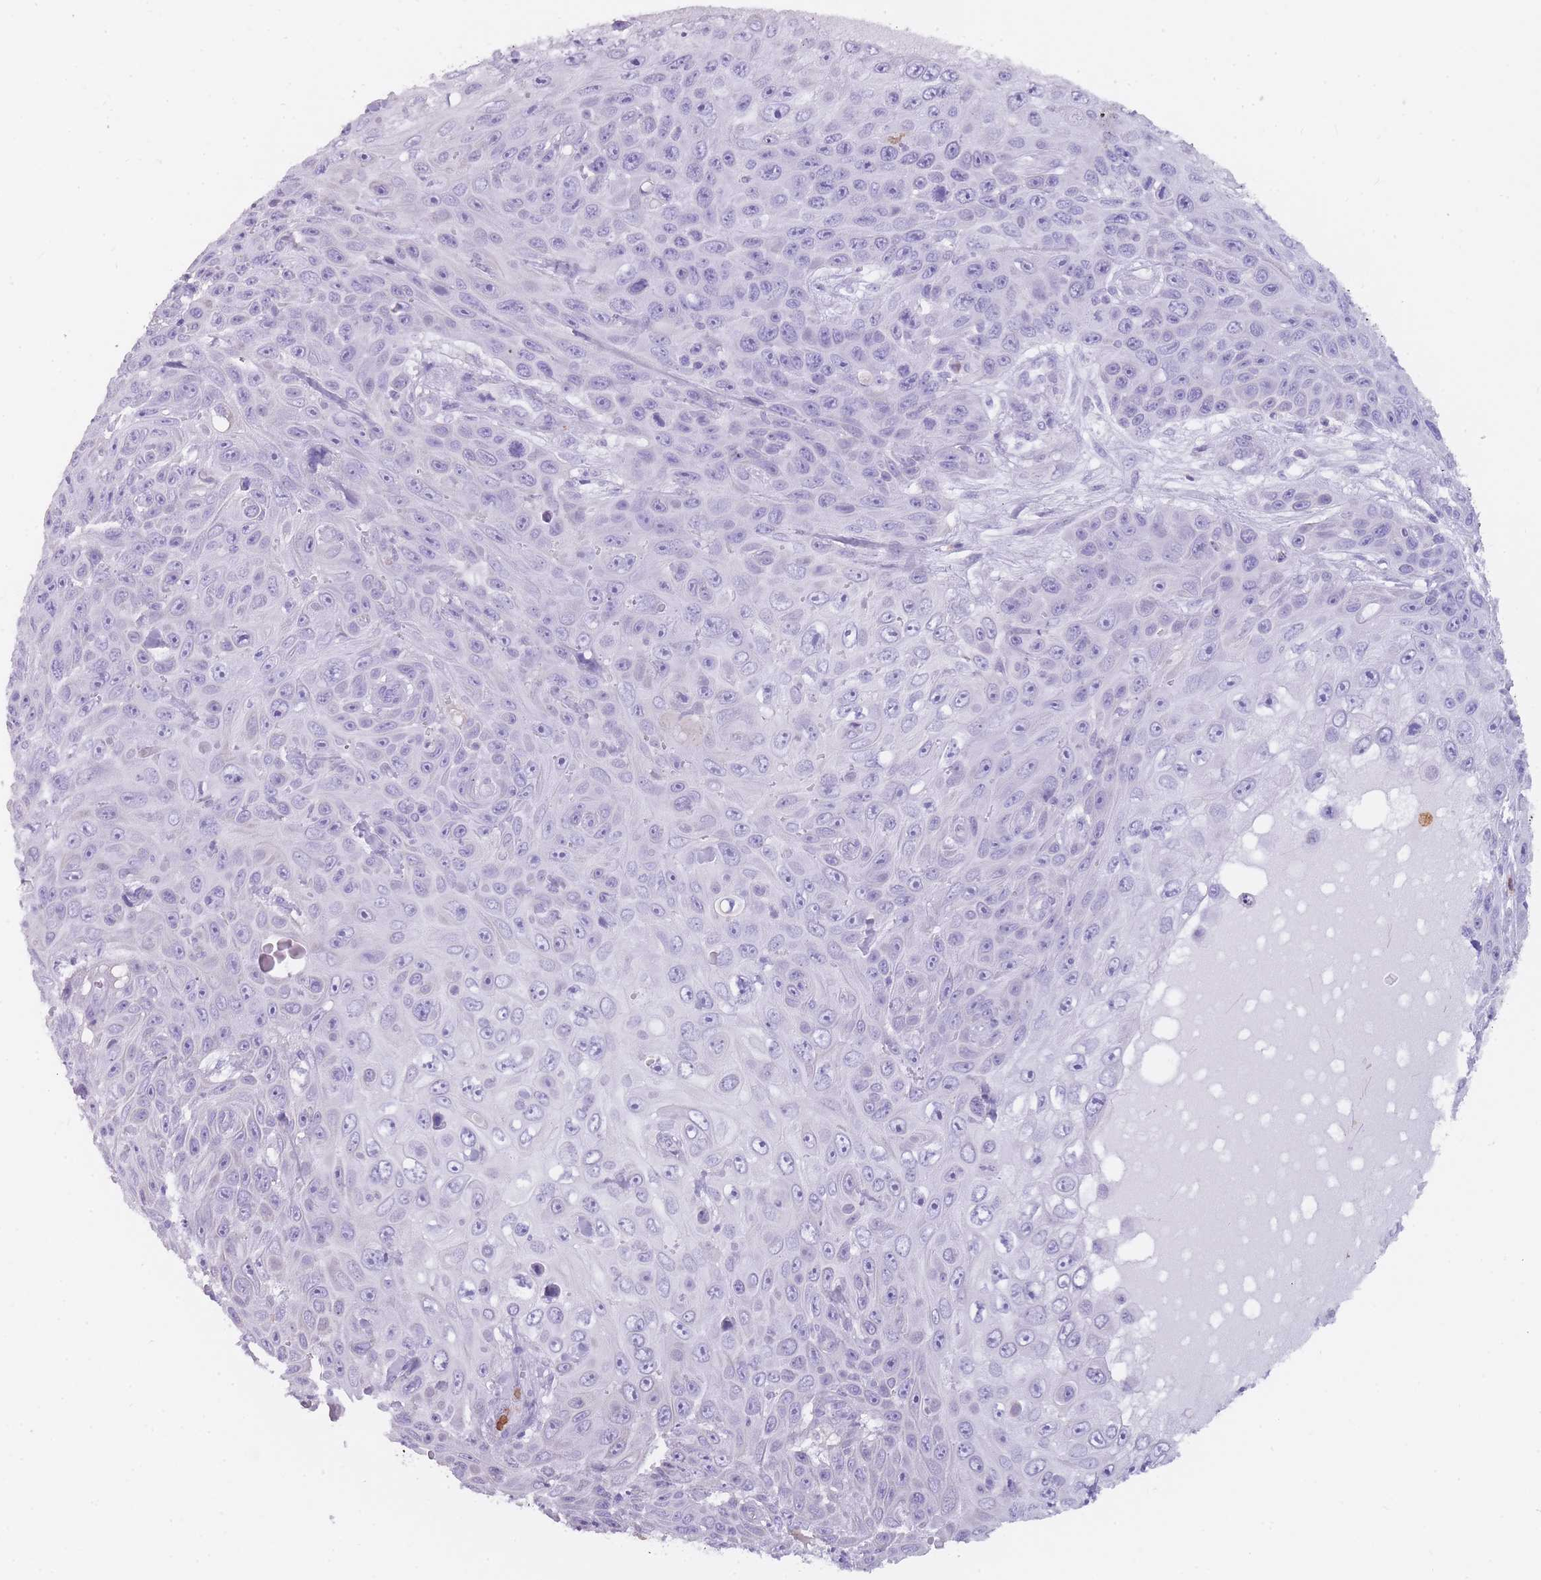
{"staining": {"intensity": "negative", "quantity": "none", "location": "none"}, "tissue": "skin cancer", "cell_type": "Tumor cells", "image_type": "cancer", "snomed": [{"axis": "morphology", "description": "Squamous cell carcinoma, NOS"}, {"axis": "topography", "description": "Skin"}], "caption": "Skin squamous cell carcinoma was stained to show a protein in brown. There is no significant staining in tumor cells.", "gene": "CR1L", "patient": {"sex": "male", "age": 82}}